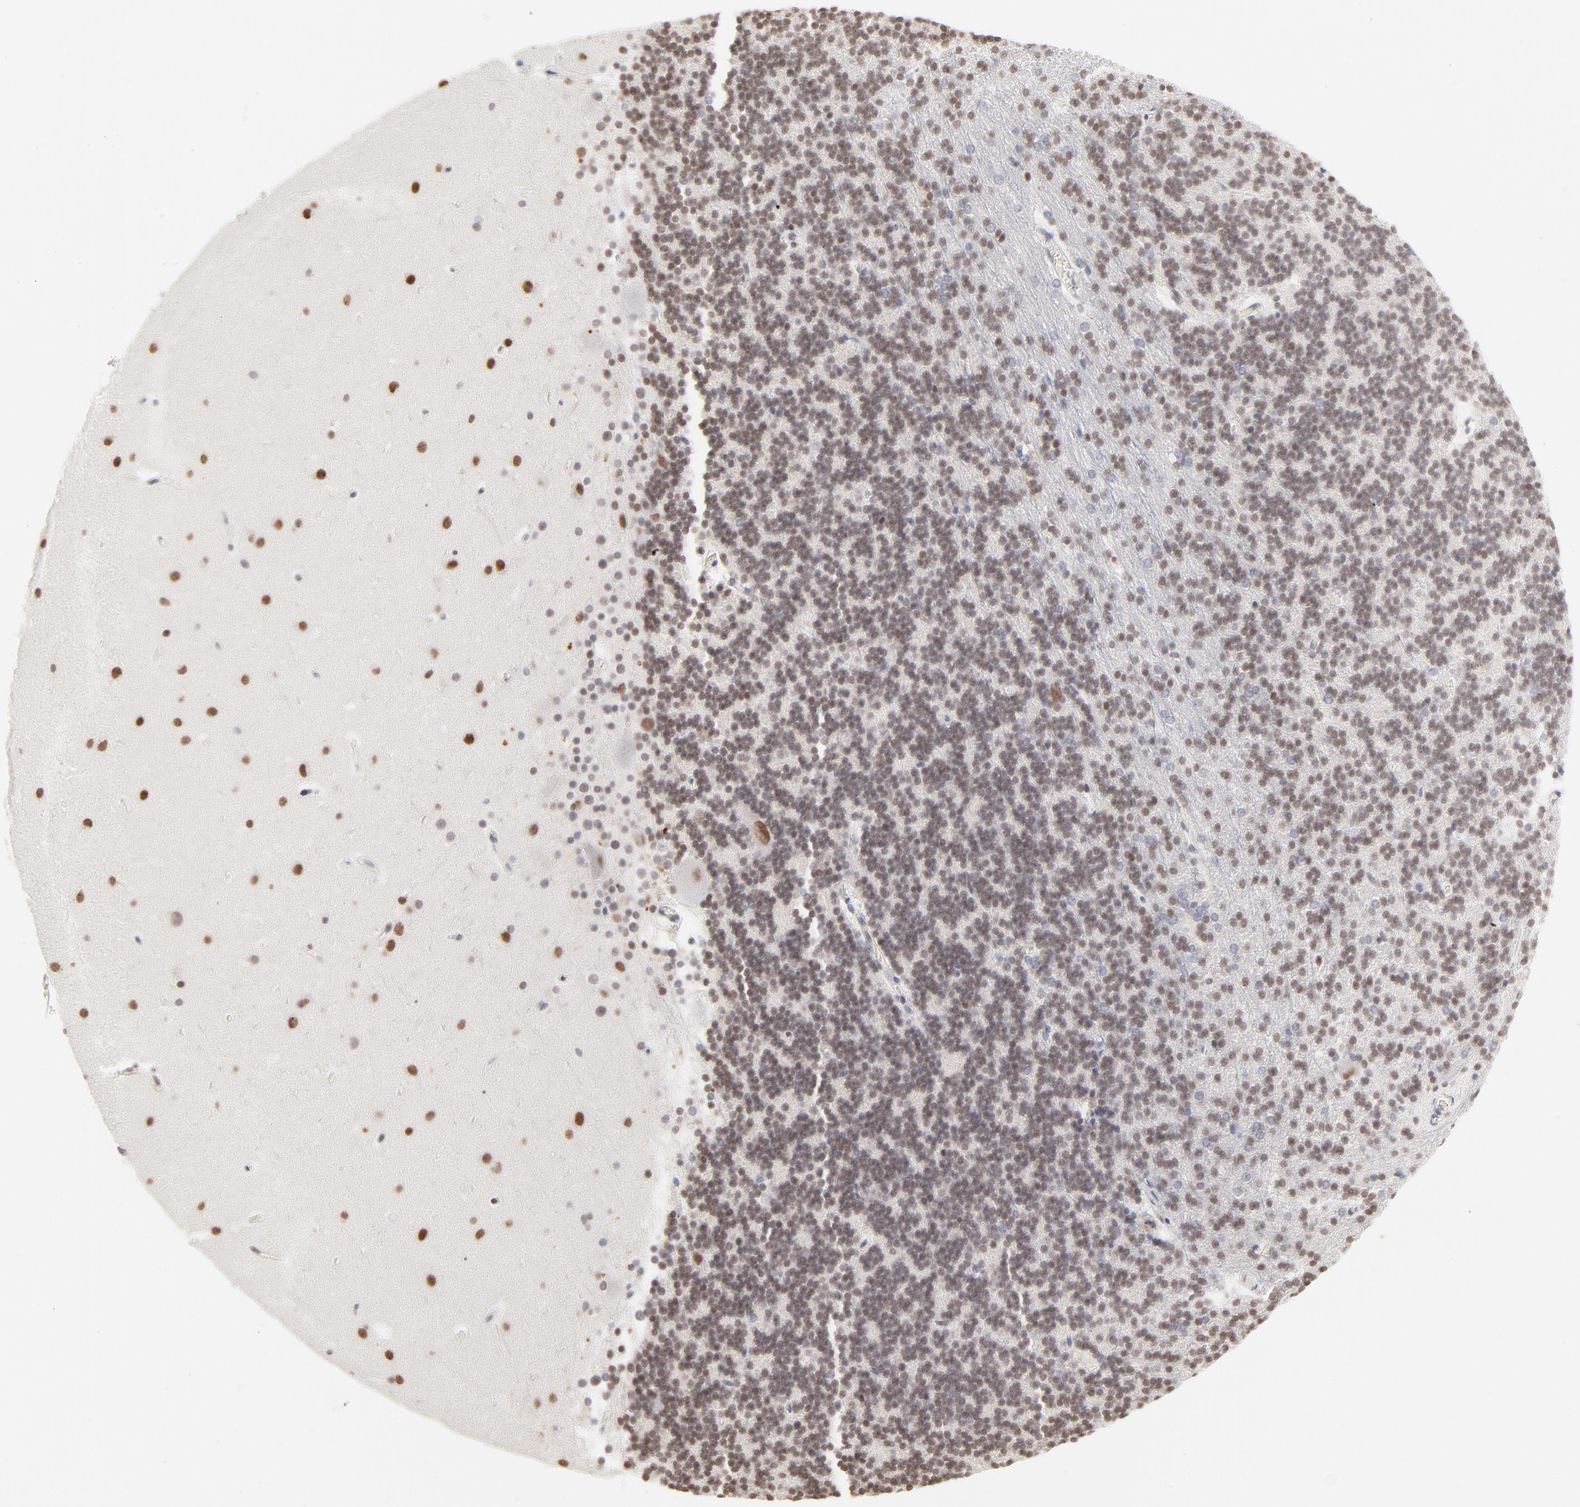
{"staining": {"intensity": "strong", "quantity": ">75%", "location": "nuclear"}, "tissue": "cerebellum", "cell_type": "Cells in granular layer", "image_type": "normal", "snomed": [{"axis": "morphology", "description": "Normal tissue, NOS"}, {"axis": "topography", "description": "Cerebellum"}], "caption": "A brown stain highlights strong nuclear expression of a protein in cells in granular layer of normal human cerebellum. The protein is stained brown, and the nuclei are stained in blue (DAB (3,3'-diaminobenzidine) IHC with brightfield microscopy, high magnification).", "gene": "PBX1", "patient": {"sex": "female", "age": 19}}